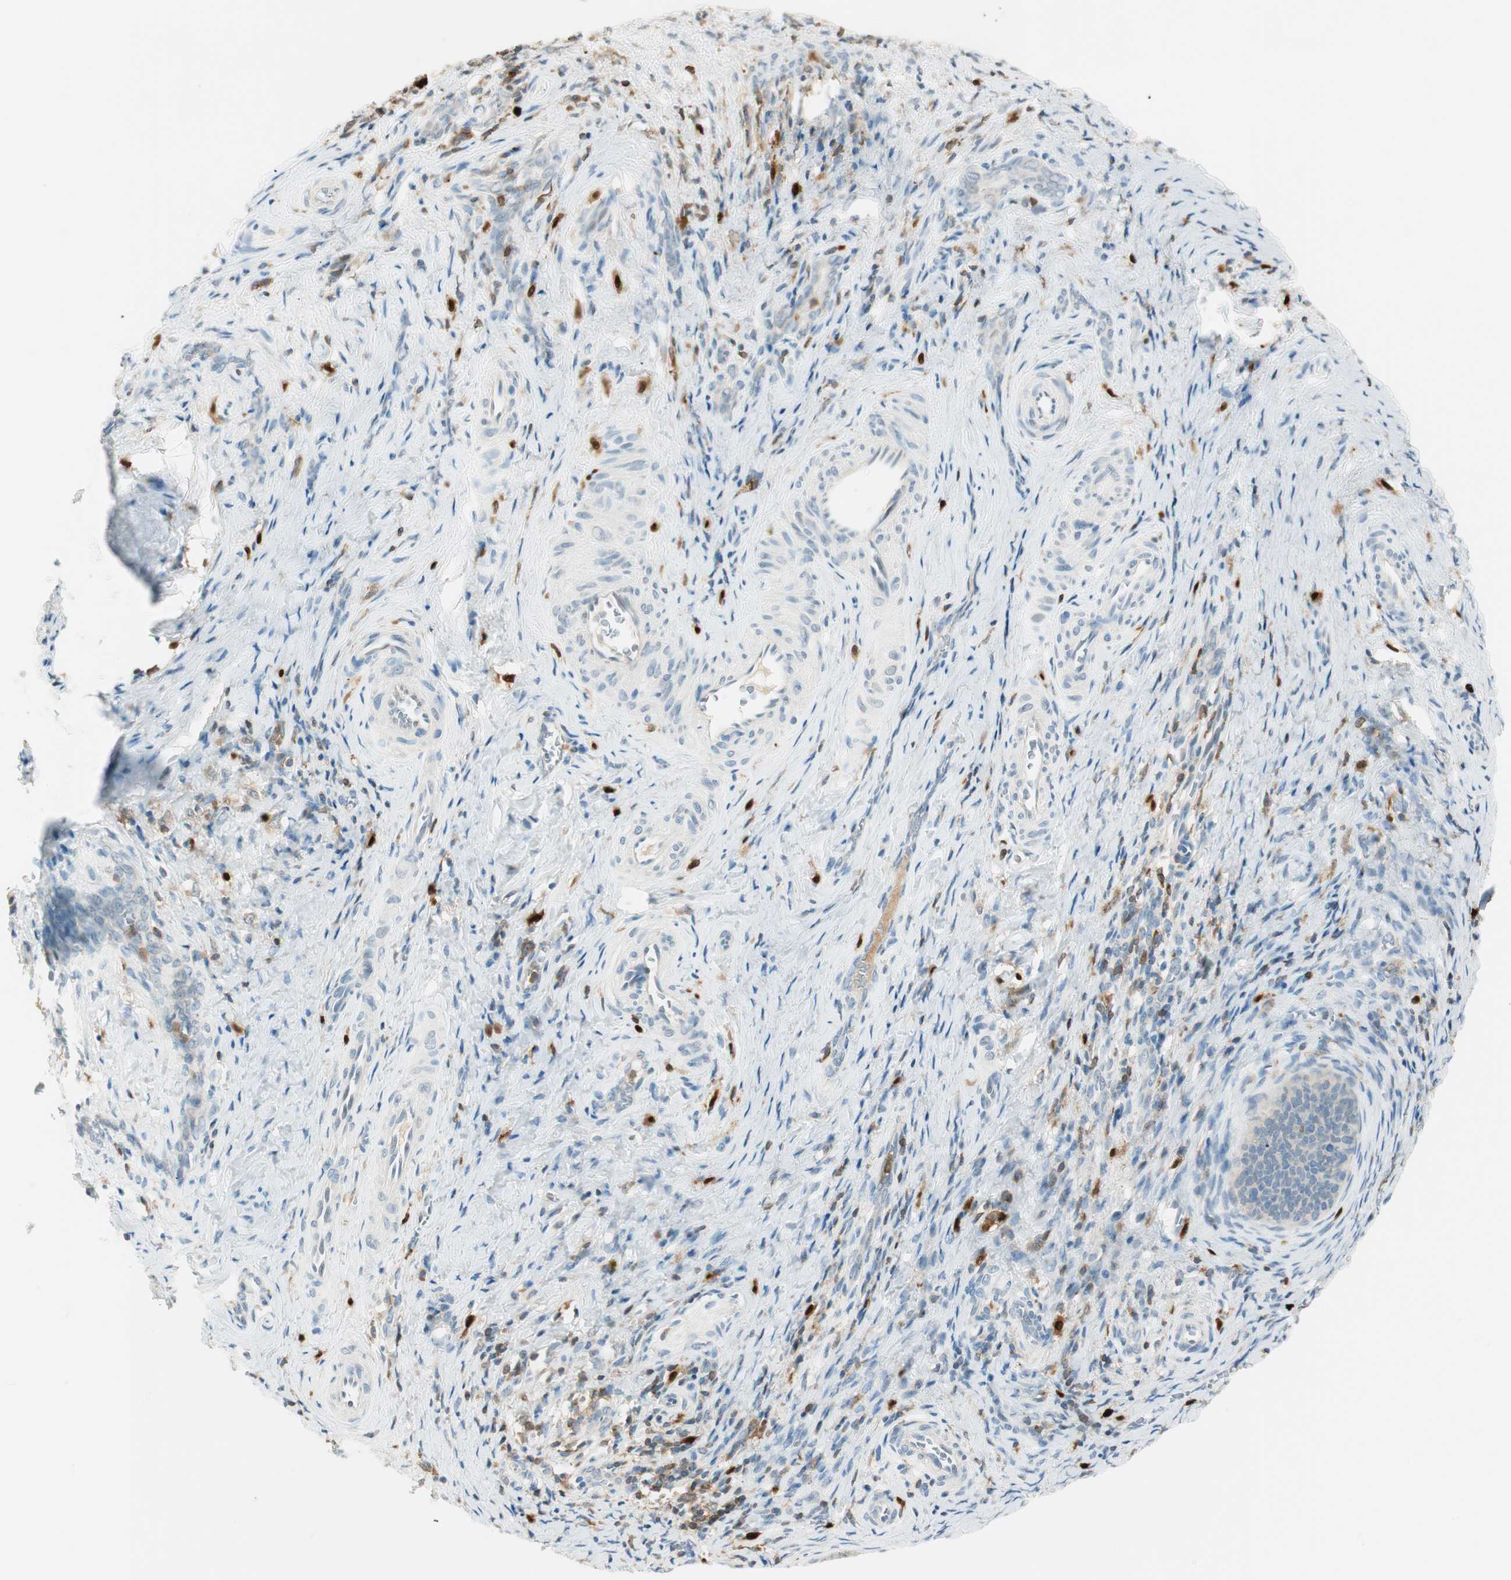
{"staining": {"intensity": "moderate", "quantity": "25%-75%", "location": "cytoplasmic/membranous"}, "tissue": "cervical cancer", "cell_type": "Tumor cells", "image_type": "cancer", "snomed": [{"axis": "morphology", "description": "Squamous cell carcinoma, NOS"}, {"axis": "topography", "description": "Cervix"}], "caption": "Moderate cytoplasmic/membranous expression for a protein is identified in approximately 25%-75% of tumor cells of cervical cancer using immunohistochemistry.", "gene": "HPGD", "patient": {"sex": "female", "age": 33}}